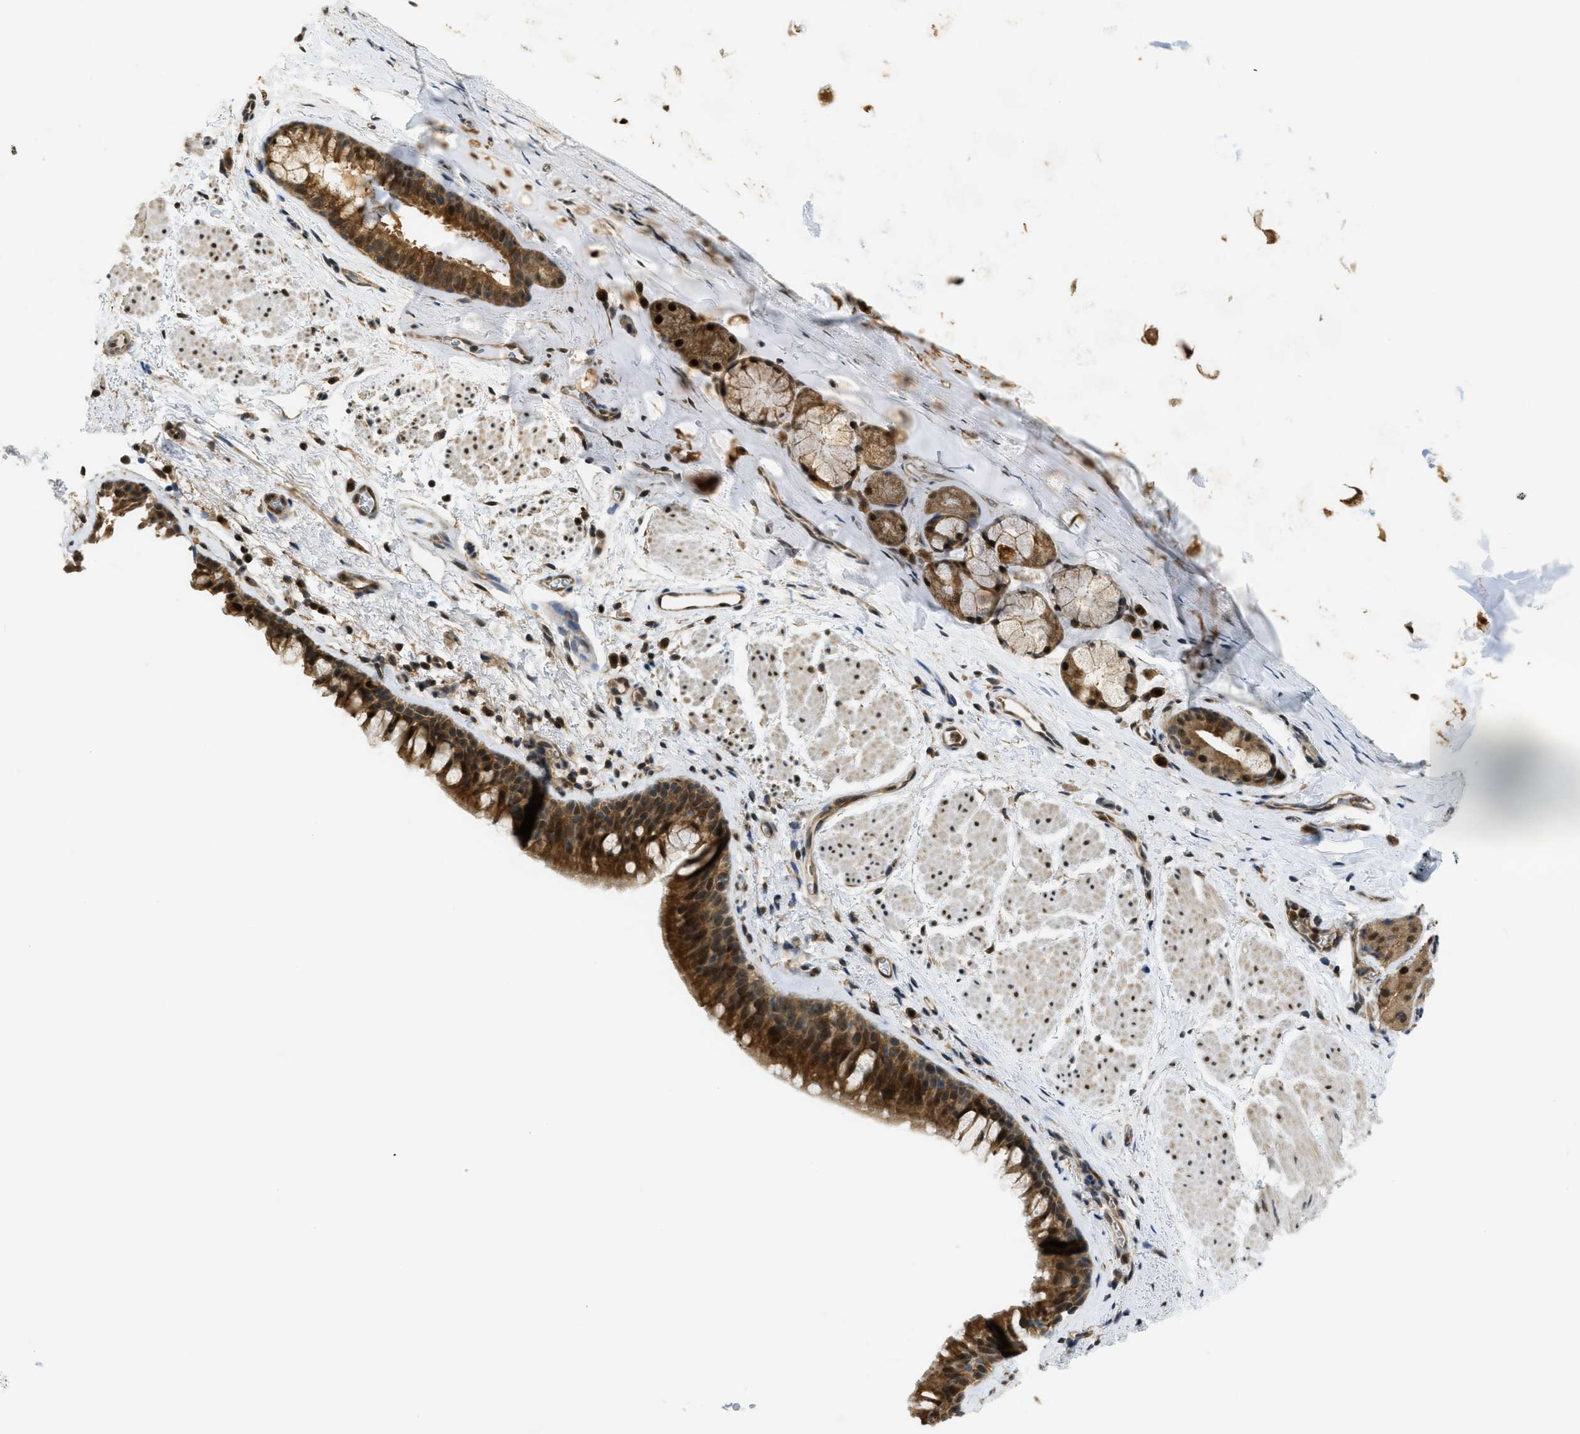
{"staining": {"intensity": "strong", "quantity": ">75%", "location": "cytoplasmic/membranous,nuclear"}, "tissue": "bronchus", "cell_type": "Respiratory epithelial cells", "image_type": "normal", "snomed": [{"axis": "morphology", "description": "Normal tissue, NOS"}, {"axis": "topography", "description": "Cartilage tissue"}, {"axis": "topography", "description": "Bronchus"}], "caption": "This is an image of immunohistochemistry (IHC) staining of benign bronchus, which shows strong expression in the cytoplasmic/membranous,nuclear of respiratory epithelial cells.", "gene": "PSMC5", "patient": {"sex": "female", "age": 53}}